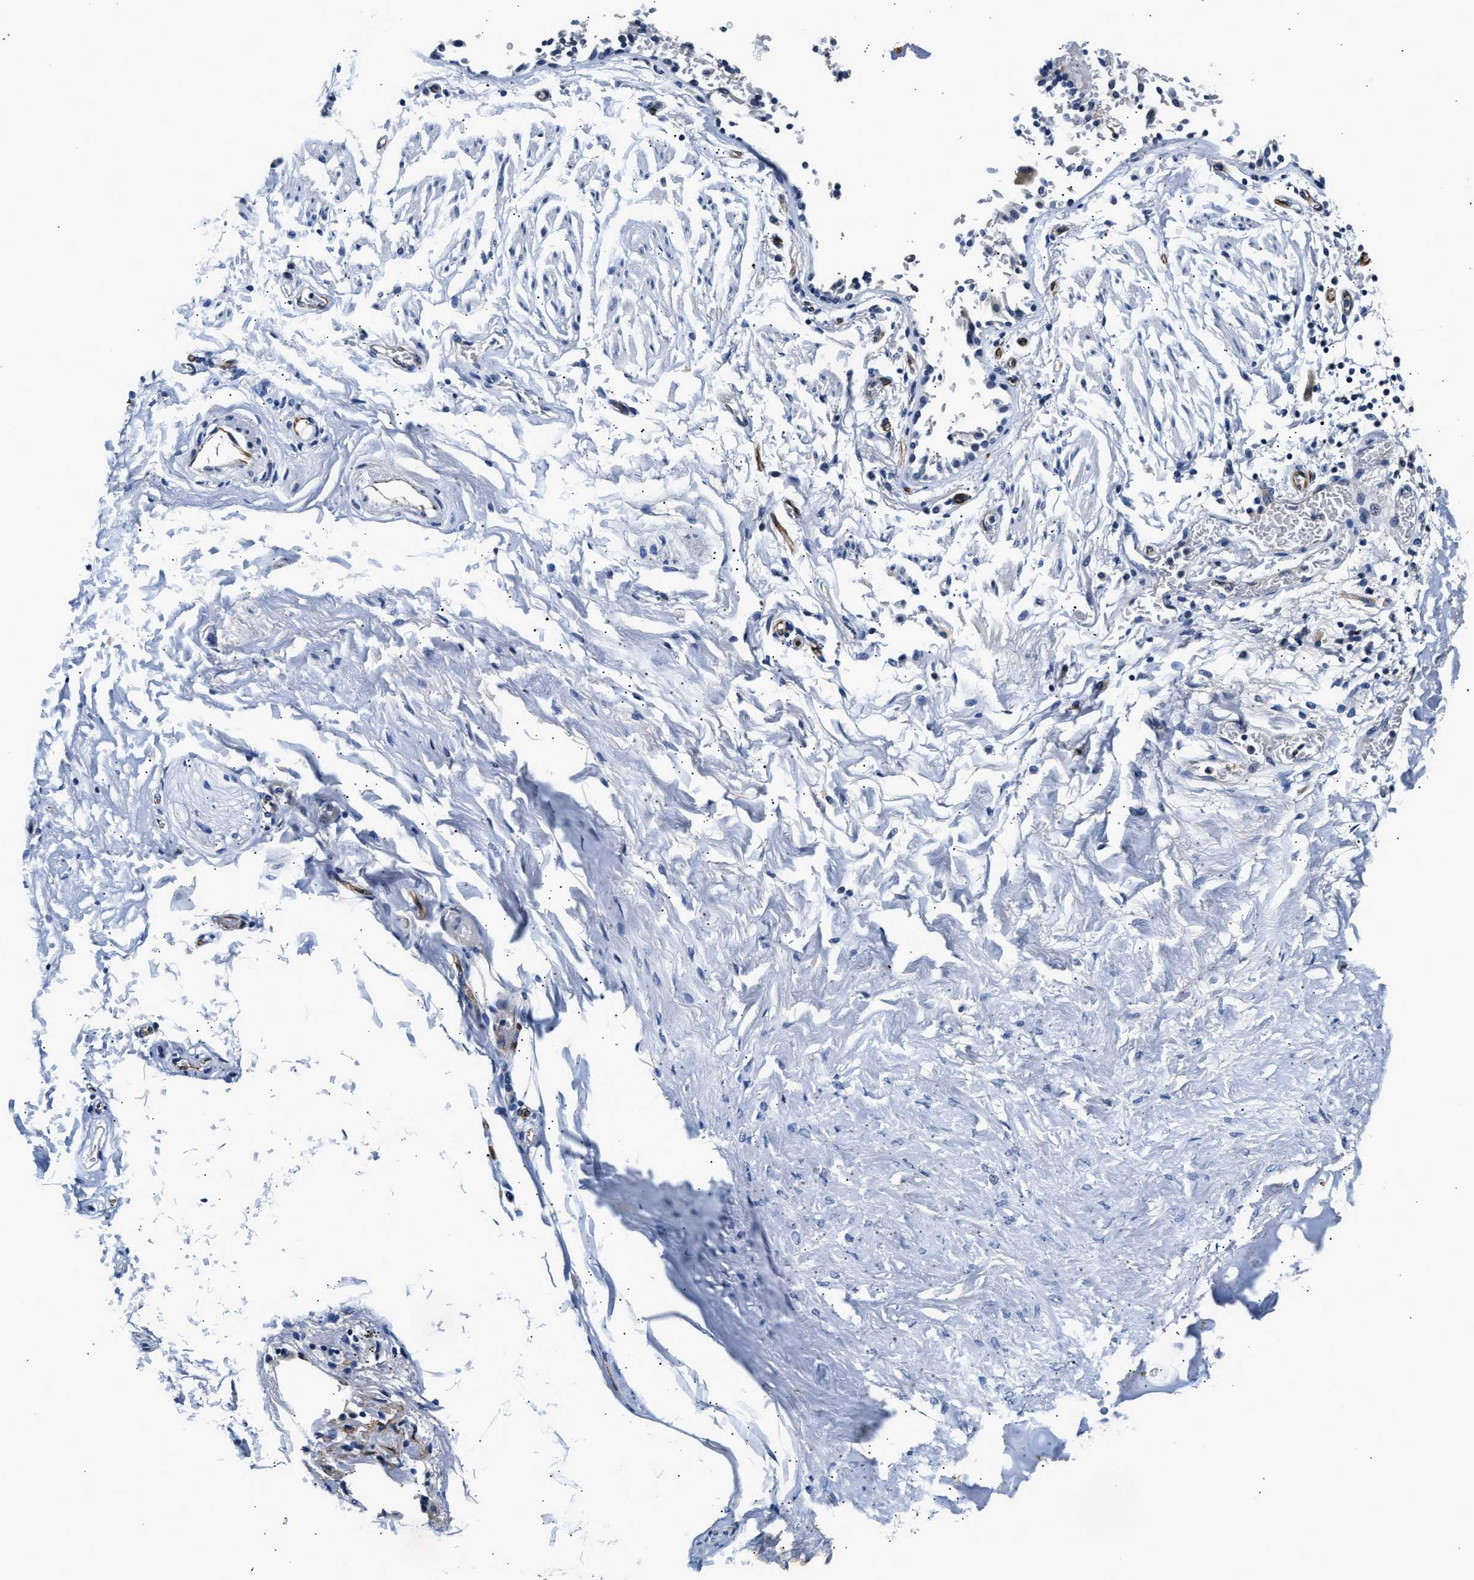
{"staining": {"intensity": "negative", "quantity": "none", "location": "none"}, "tissue": "adipose tissue", "cell_type": "Adipocytes", "image_type": "normal", "snomed": [{"axis": "morphology", "description": "Normal tissue, NOS"}, {"axis": "topography", "description": "Cartilage tissue"}, {"axis": "topography", "description": "Lung"}], "caption": "Immunohistochemical staining of normal human adipose tissue exhibits no significant expression in adipocytes.", "gene": "MED22", "patient": {"sex": "female", "age": 77}}